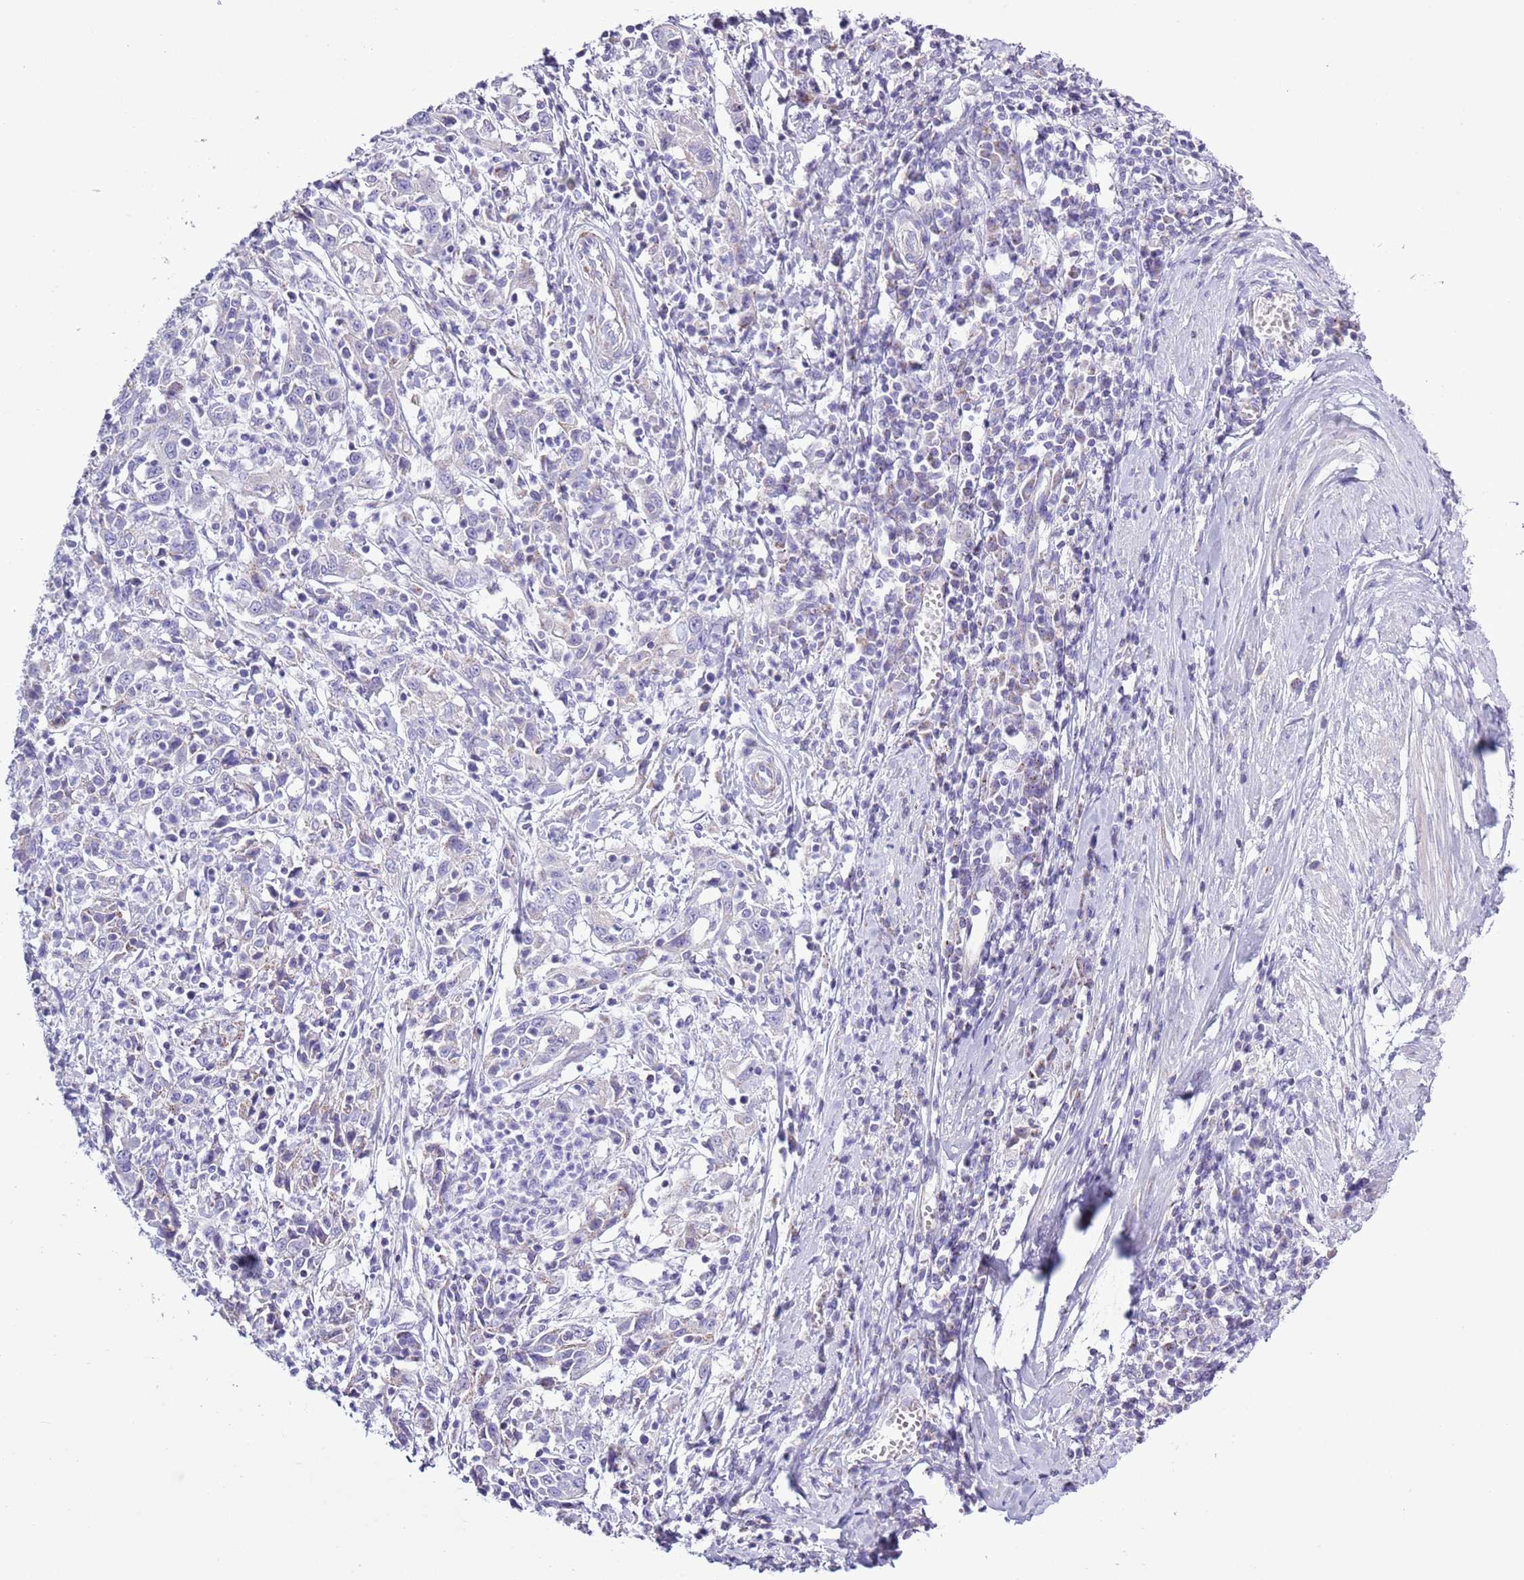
{"staining": {"intensity": "negative", "quantity": "none", "location": "none"}, "tissue": "cervical cancer", "cell_type": "Tumor cells", "image_type": "cancer", "snomed": [{"axis": "morphology", "description": "Squamous cell carcinoma, NOS"}, {"axis": "topography", "description": "Cervix"}], "caption": "Immunohistochemistry micrograph of cervical squamous cell carcinoma stained for a protein (brown), which reveals no expression in tumor cells.", "gene": "MOCOS", "patient": {"sex": "female", "age": 46}}